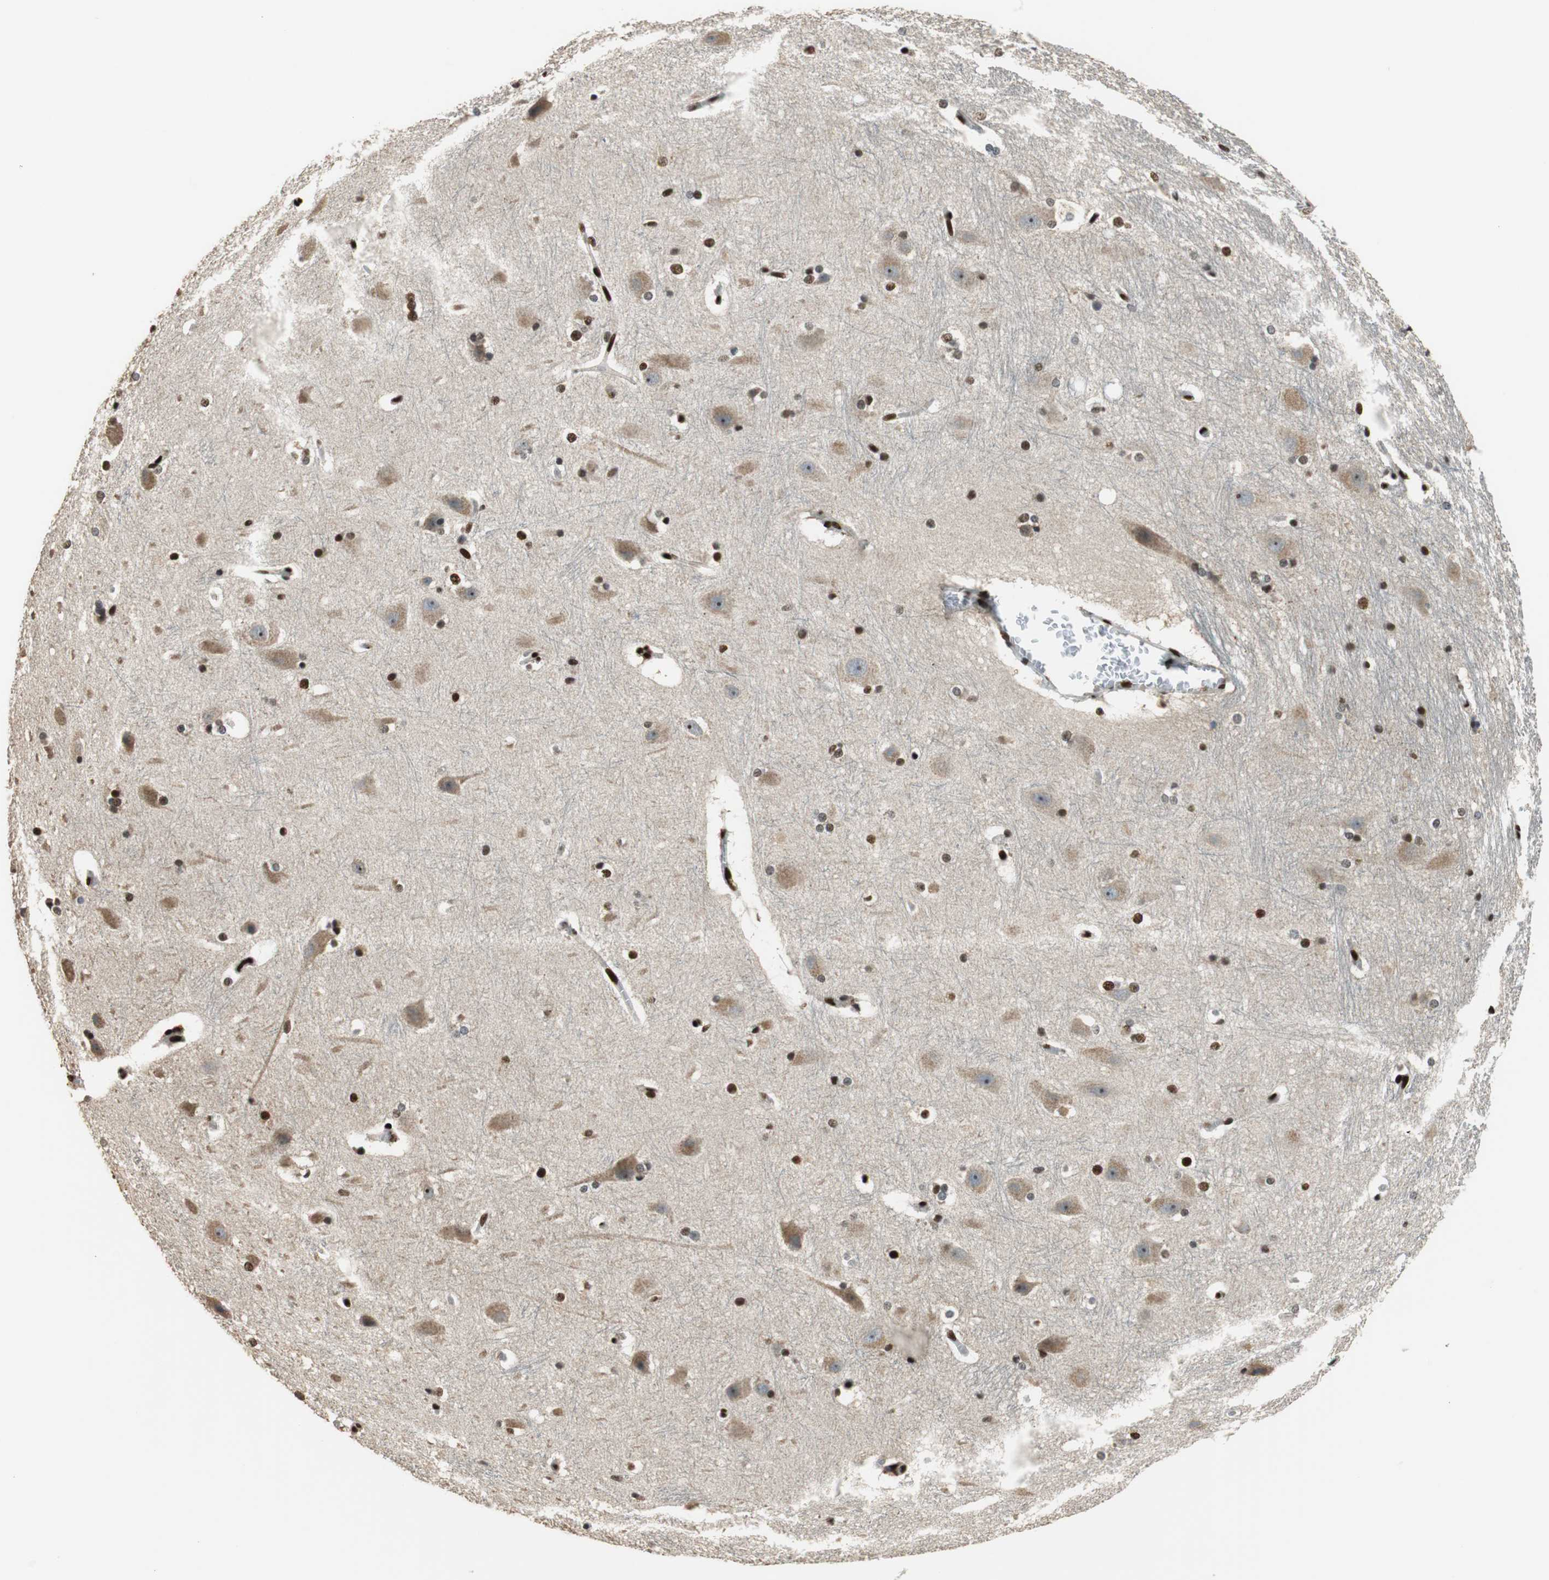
{"staining": {"intensity": "strong", "quantity": "<25%", "location": "nuclear"}, "tissue": "hippocampus", "cell_type": "Glial cells", "image_type": "normal", "snomed": [{"axis": "morphology", "description": "Normal tissue, NOS"}, {"axis": "topography", "description": "Hippocampus"}], "caption": "Protein expression analysis of unremarkable human hippocampus reveals strong nuclear expression in about <25% of glial cells. (DAB IHC with brightfield microscopy, high magnification).", "gene": "HDAC1", "patient": {"sex": "female", "age": 19}}